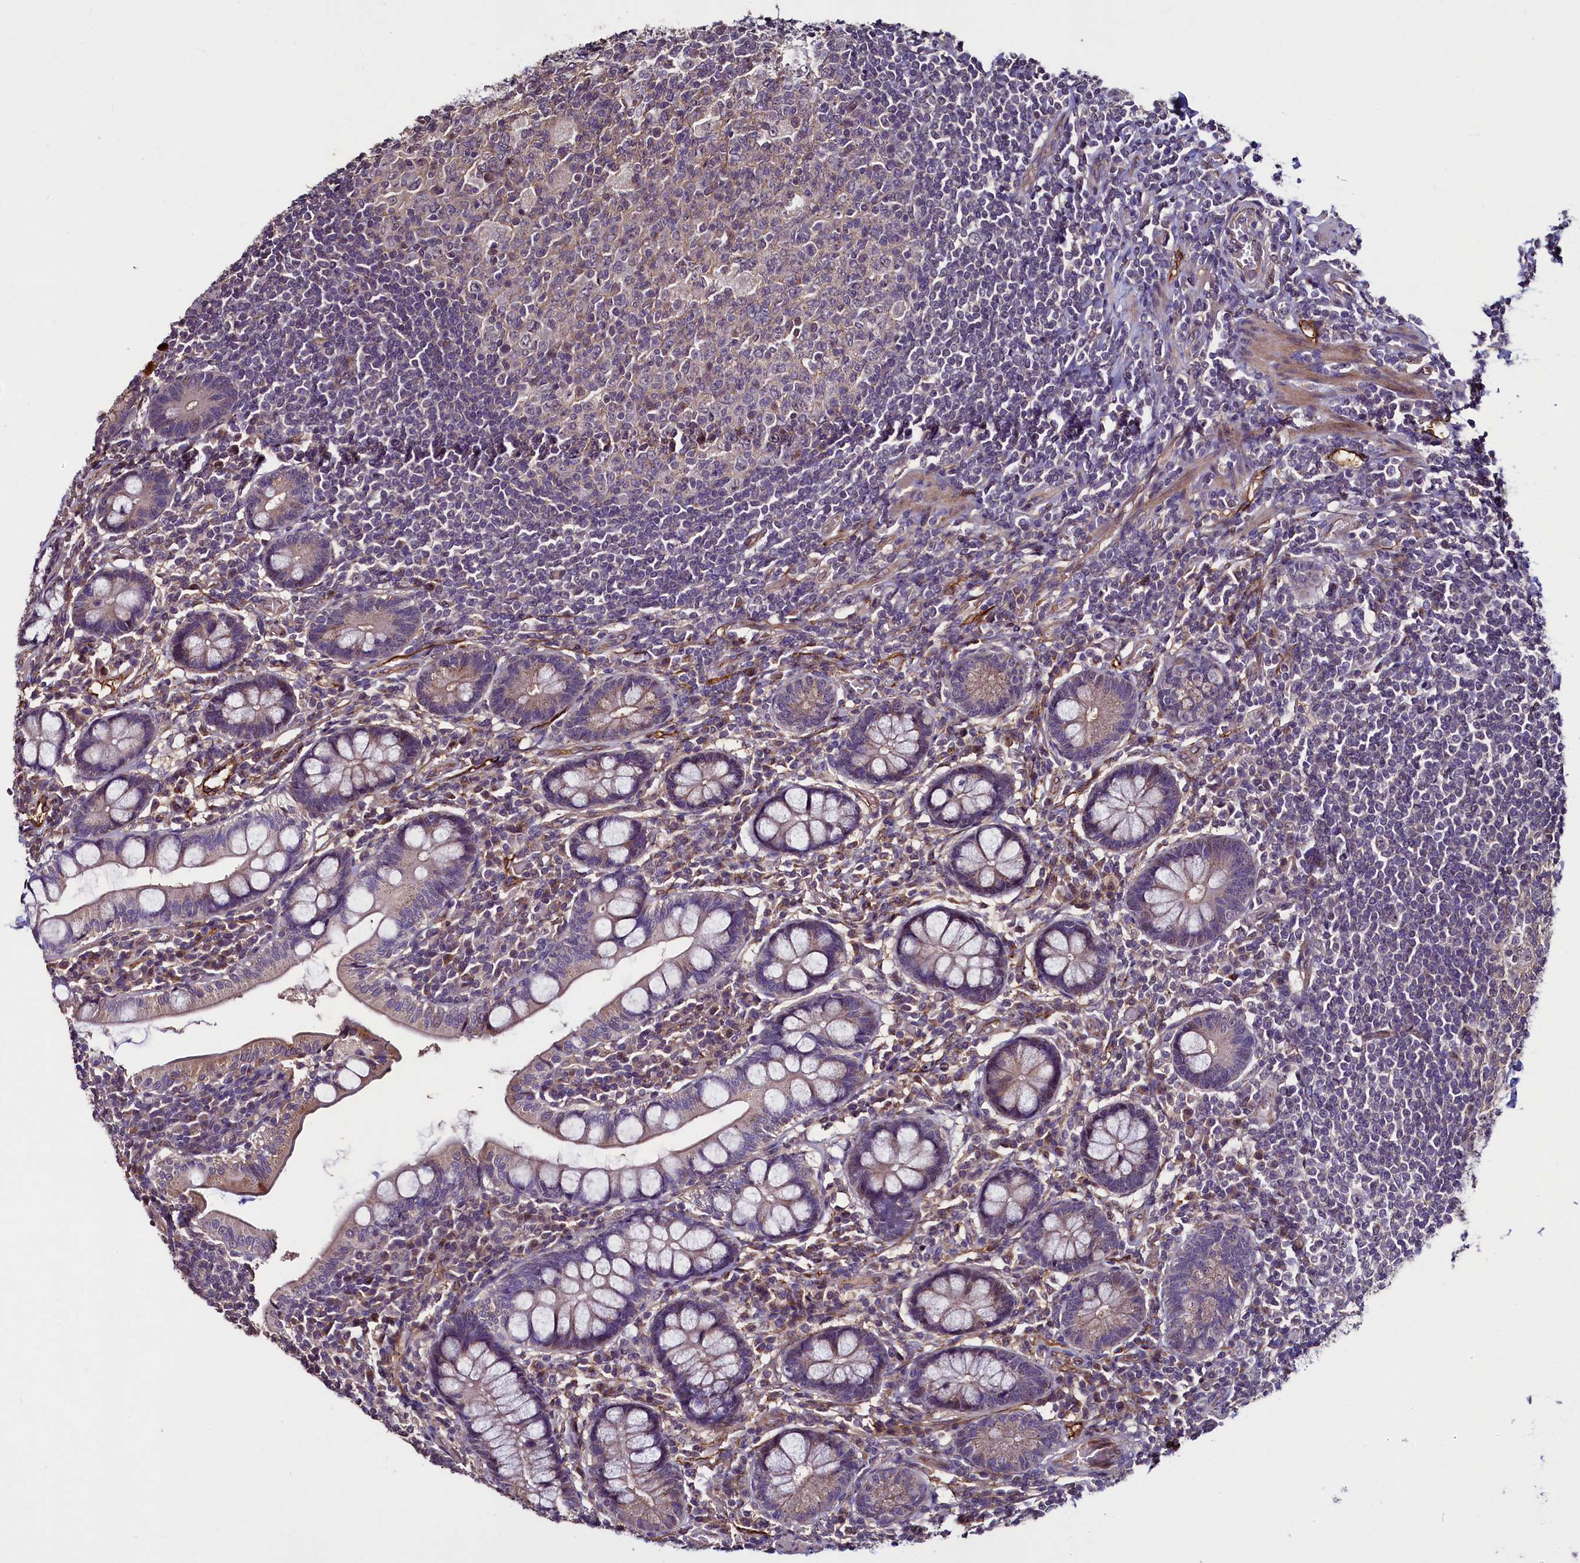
{"staining": {"intensity": "moderate", "quantity": "25%-75%", "location": "cytoplasmic/membranous"}, "tissue": "small intestine", "cell_type": "Glandular cells", "image_type": "normal", "snomed": [{"axis": "morphology", "description": "Normal tissue, NOS"}, {"axis": "topography", "description": "Small intestine"}], "caption": "Immunohistochemistry (IHC) staining of unremarkable small intestine, which displays medium levels of moderate cytoplasmic/membranous staining in about 25%-75% of glandular cells indicating moderate cytoplasmic/membranous protein staining. The staining was performed using DAB (brown) for protein detection and nuclei were counterstained in hematoxylin (blue).", "gene": "PALM", "patient": {"sex": "male", "age": 52}}